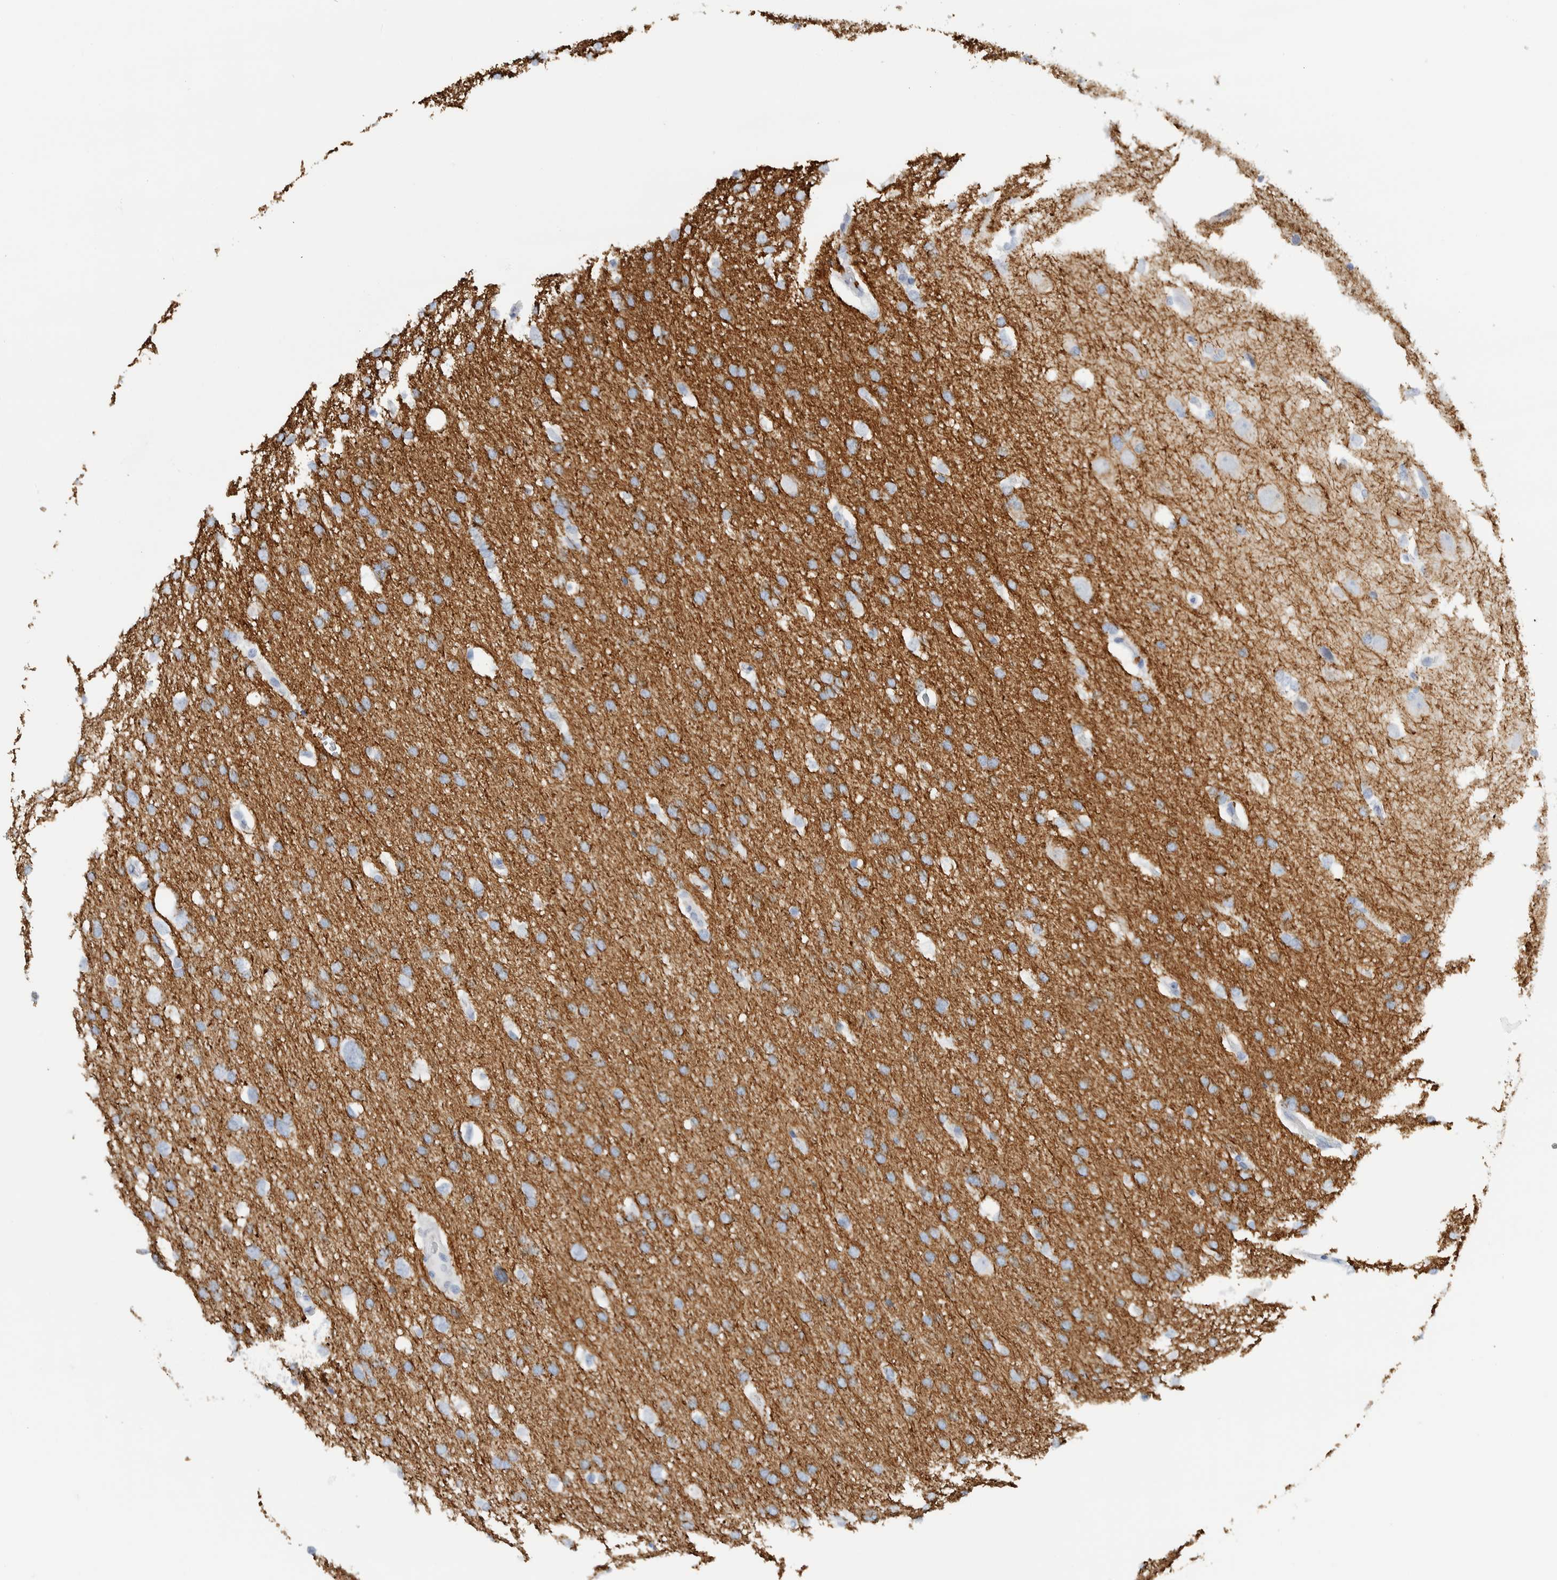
{"staining": {"intensity": "negative", "quantity": "none", "location": "none"}, "tissue": "glioma", "cell_type": "Tumor cells", "image_type": "cancer", "snomed": [{"axis": "morphology", "description": "Glioma, malignant, Low grade"}, {"axis": "topography", "description": "Brain"}], "caption": "Tumor cells show no significant protein positivity in glioma. (DAB immunohistochemistry with hematoxylin counter stain).", "gene": "NEFM", "patient": {"sex": "female", "age": 37}}